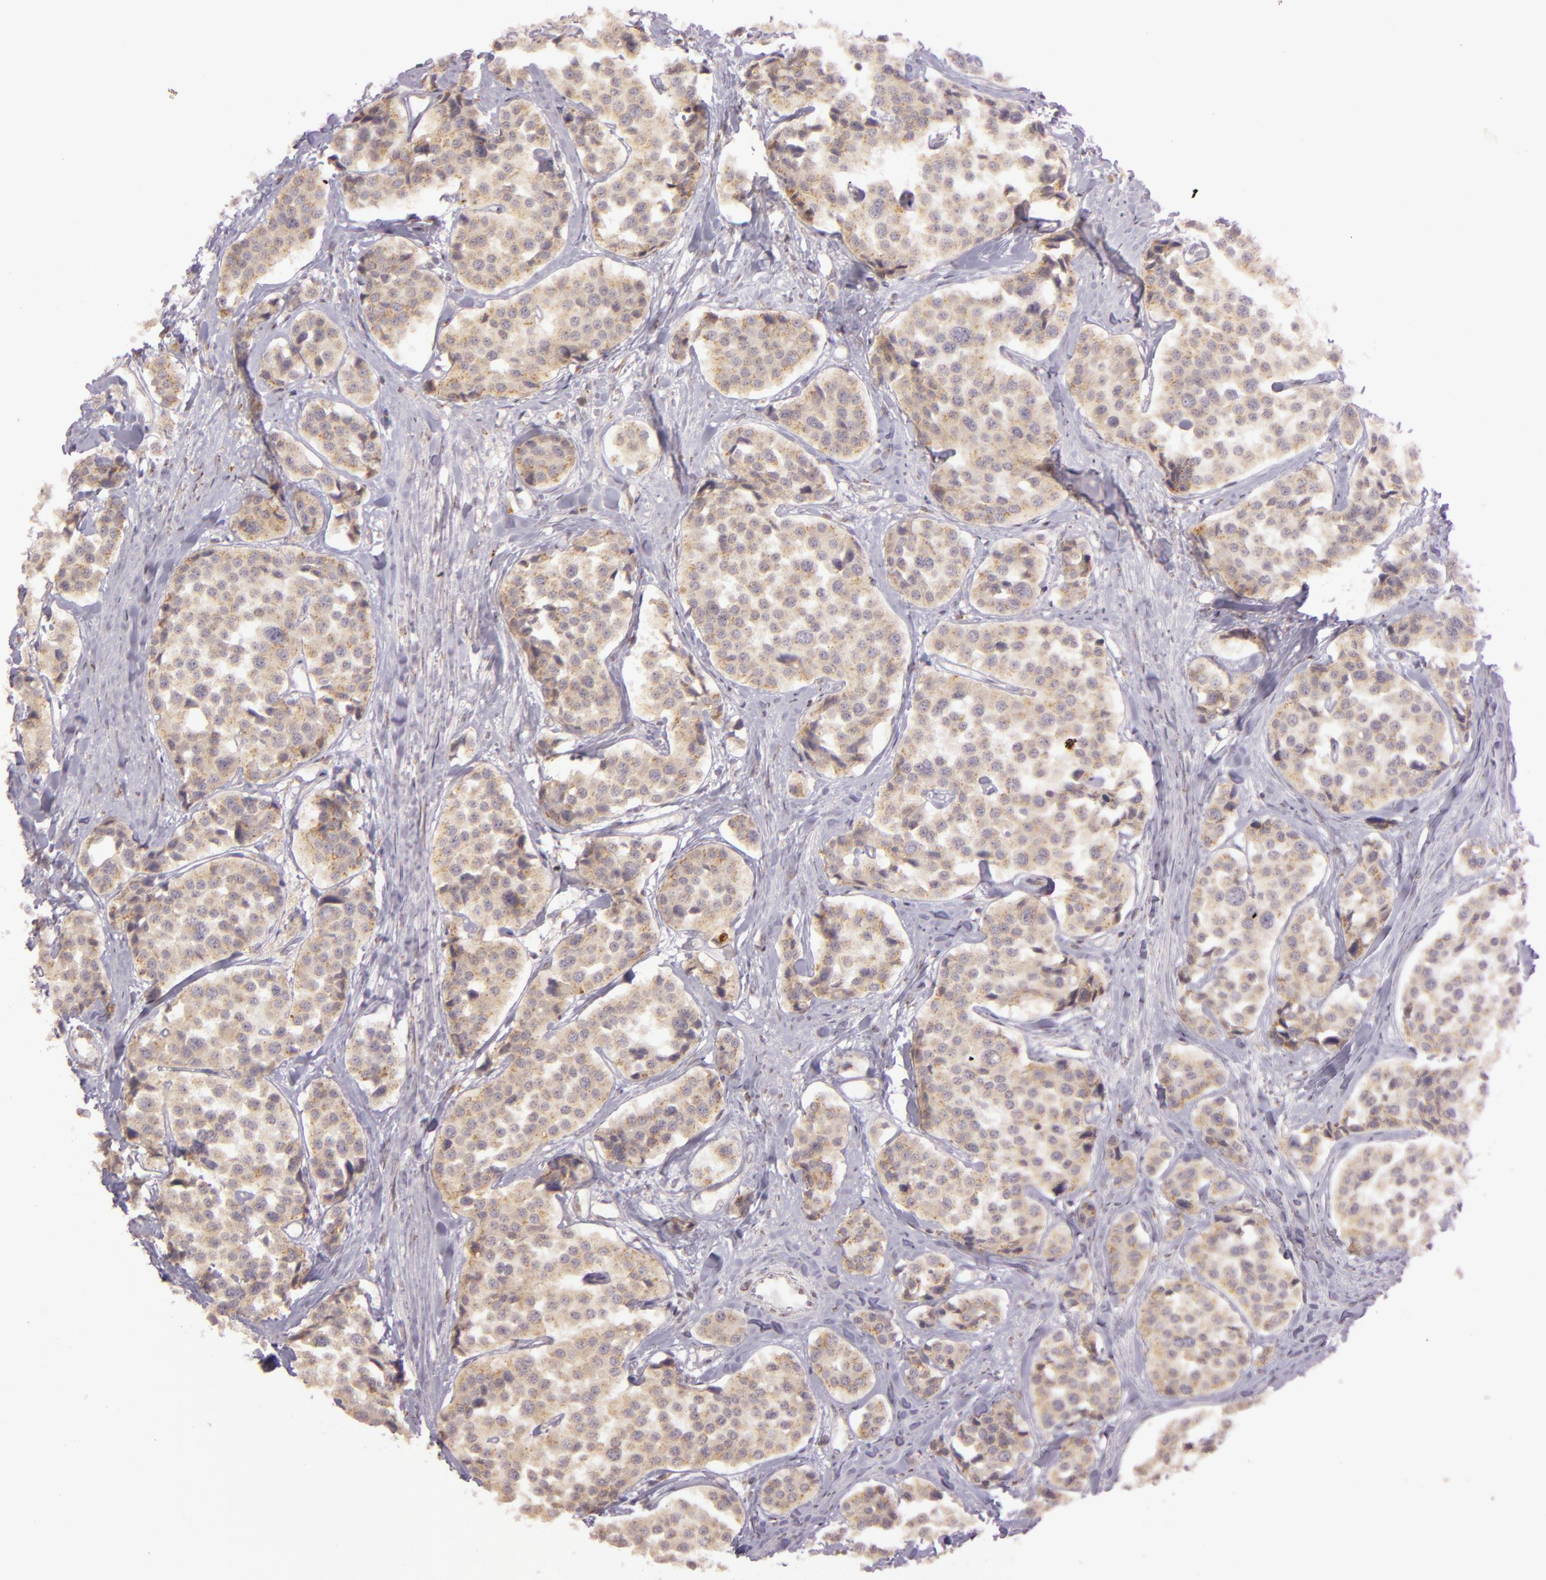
{"staining": {"intensity": "moderate", "quantity": ">75%", "location": "cytoplasmic/membranous"}, "tissue": "carcinoid", "cell_type": "Tumor cells", "image_type": "cancer", "snomed": [{"axis": "morphology", "description": "Carcinoid, malignant, NOS"}, {"axis": "topography", "description": "Small intestine"}], "caption": "Immunohistochemistry micrograph of human carcinoid stained for a protein (brown), which shows medium levels of moderate cytoplasmic/membranous staining in about >75% of tumor cells.", "gene": "LGMN", "patient": {"sex": "male", "age": 60}}